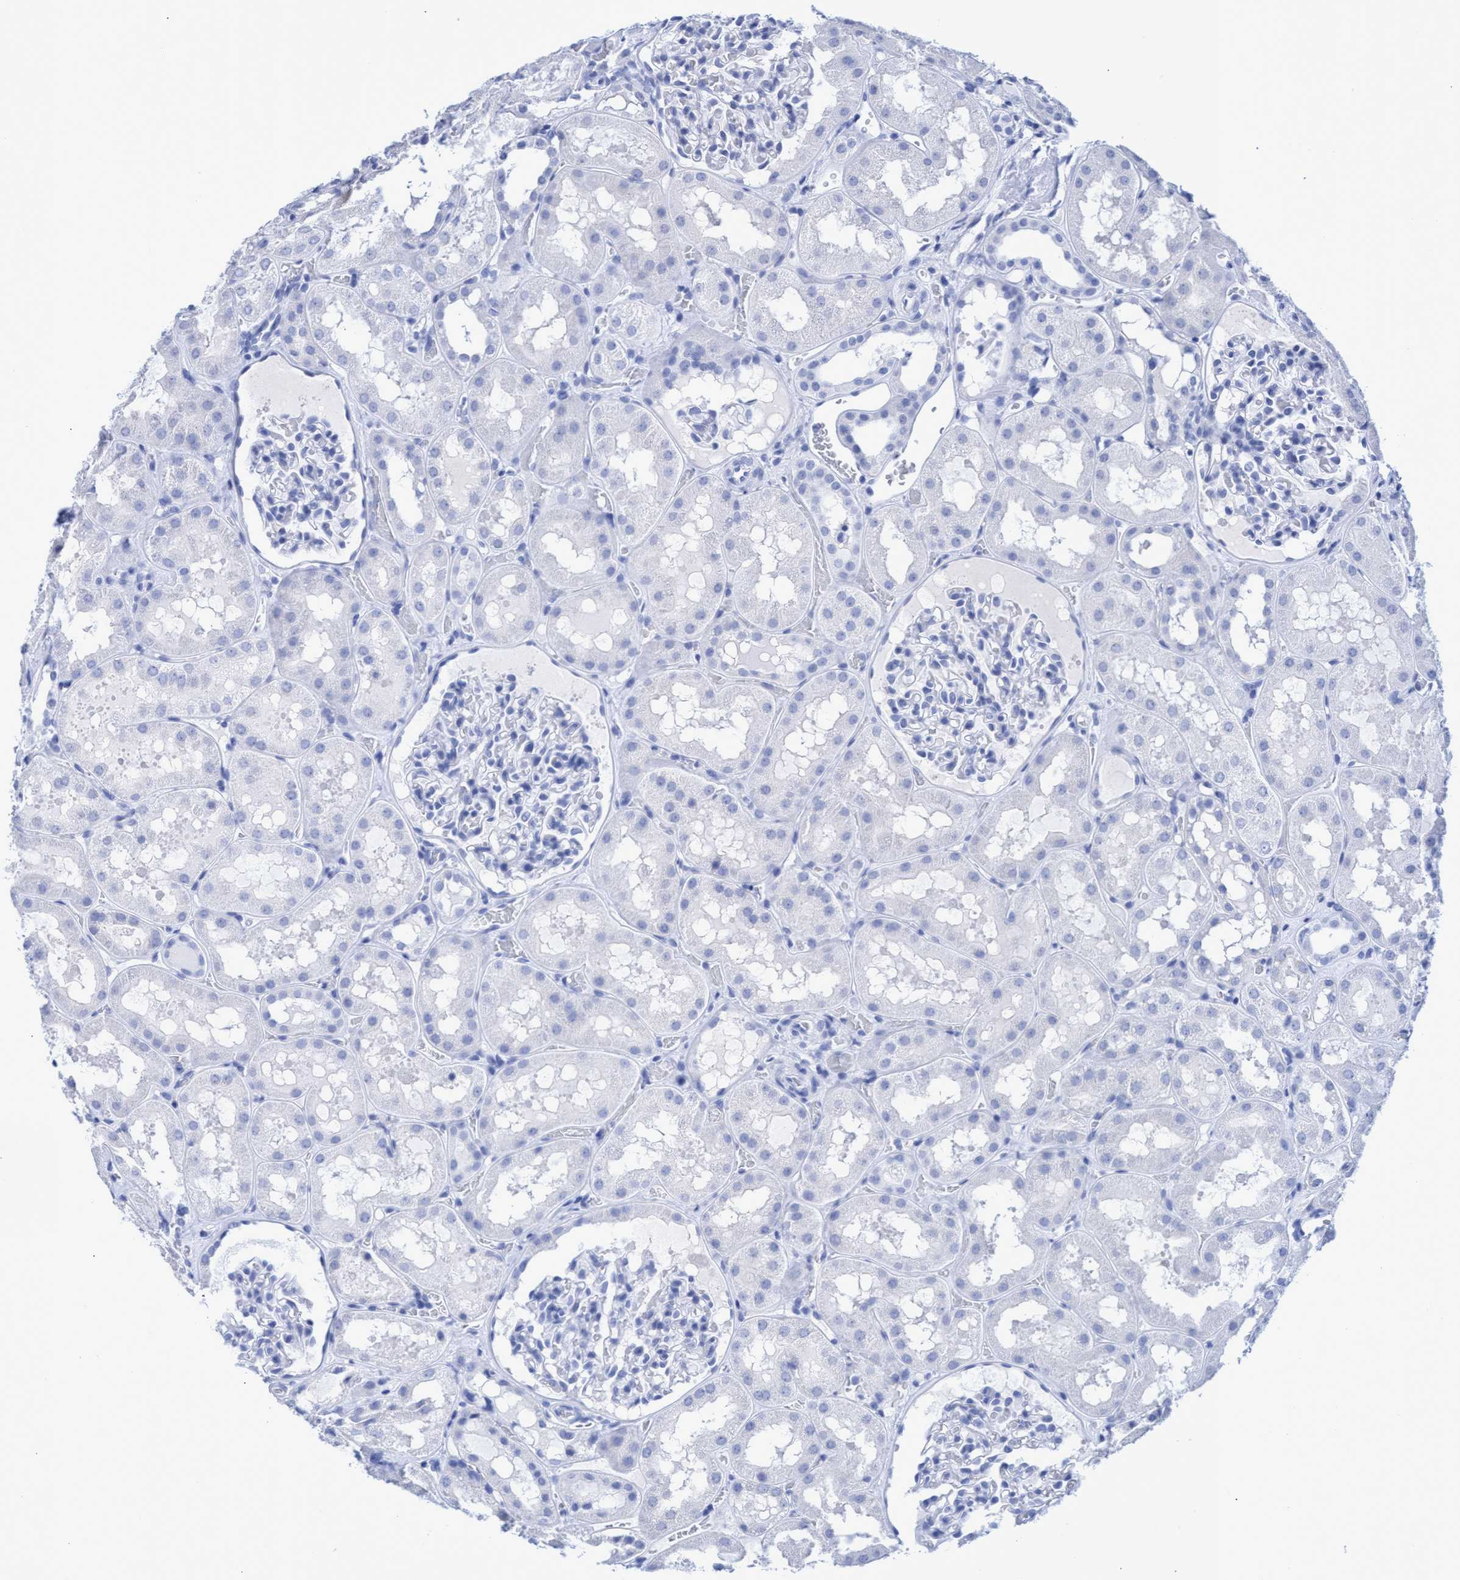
{"staining": {"intensity": "negative", "quantity": "none", "location": "none"}, "tissue": "kidney", "cell_type": "Cells in glomeruli", "image_type": "normal", "snomed": [{"axis": "morphology", "description": "Normal tissue, NOS"}, {"axis": "topography", "description": "Kidney"}, {"axis": "topography", "description": "Urinary bladder"}], "caption": "Immunohistochemical staining of unremarkable human kidney demonstrates no significant expression in cells in glomeruli.", "gene": "INSL6", "patient": {"sex": "male", "age": 16}}